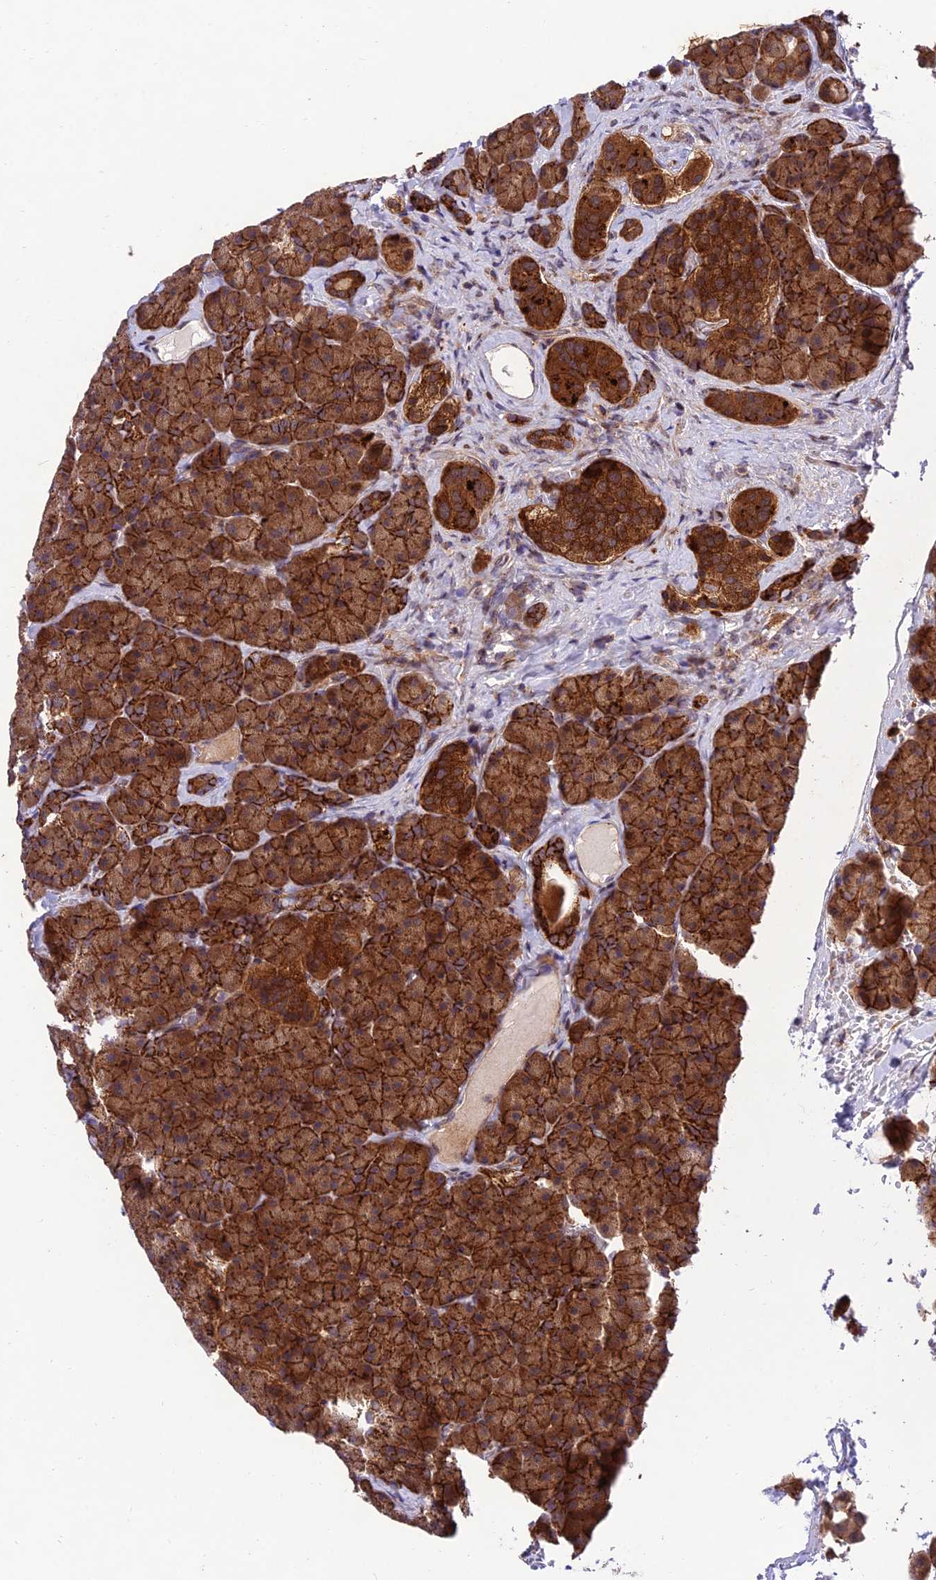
{"staining": {"intensity": "strong", "quantity": ">75%", "location": "cytoplasmic/membranous"}, "tissue": "pancreas", "cell_type": "Exocrine glandular cells", "image_type": "normal", "snomed": [{"axis": "morphology", "description": "Normal tissue, NOS"}, {"axis": "topography", "description": "Pancreas"}], "caption": "Protein analysis of unremarkable pancreas demonstrates strong cytoplasmic/membranous positivity in approximately >75% of exocrine glandular cells. The staining was performed using DAB (3,3'-diaminobenzidine), with brown indicating positive protein expression. Nuclei are stained blue with hematoxylin.", "gene": "MKKS", "patient": {"sex": "male", "age": 36}}